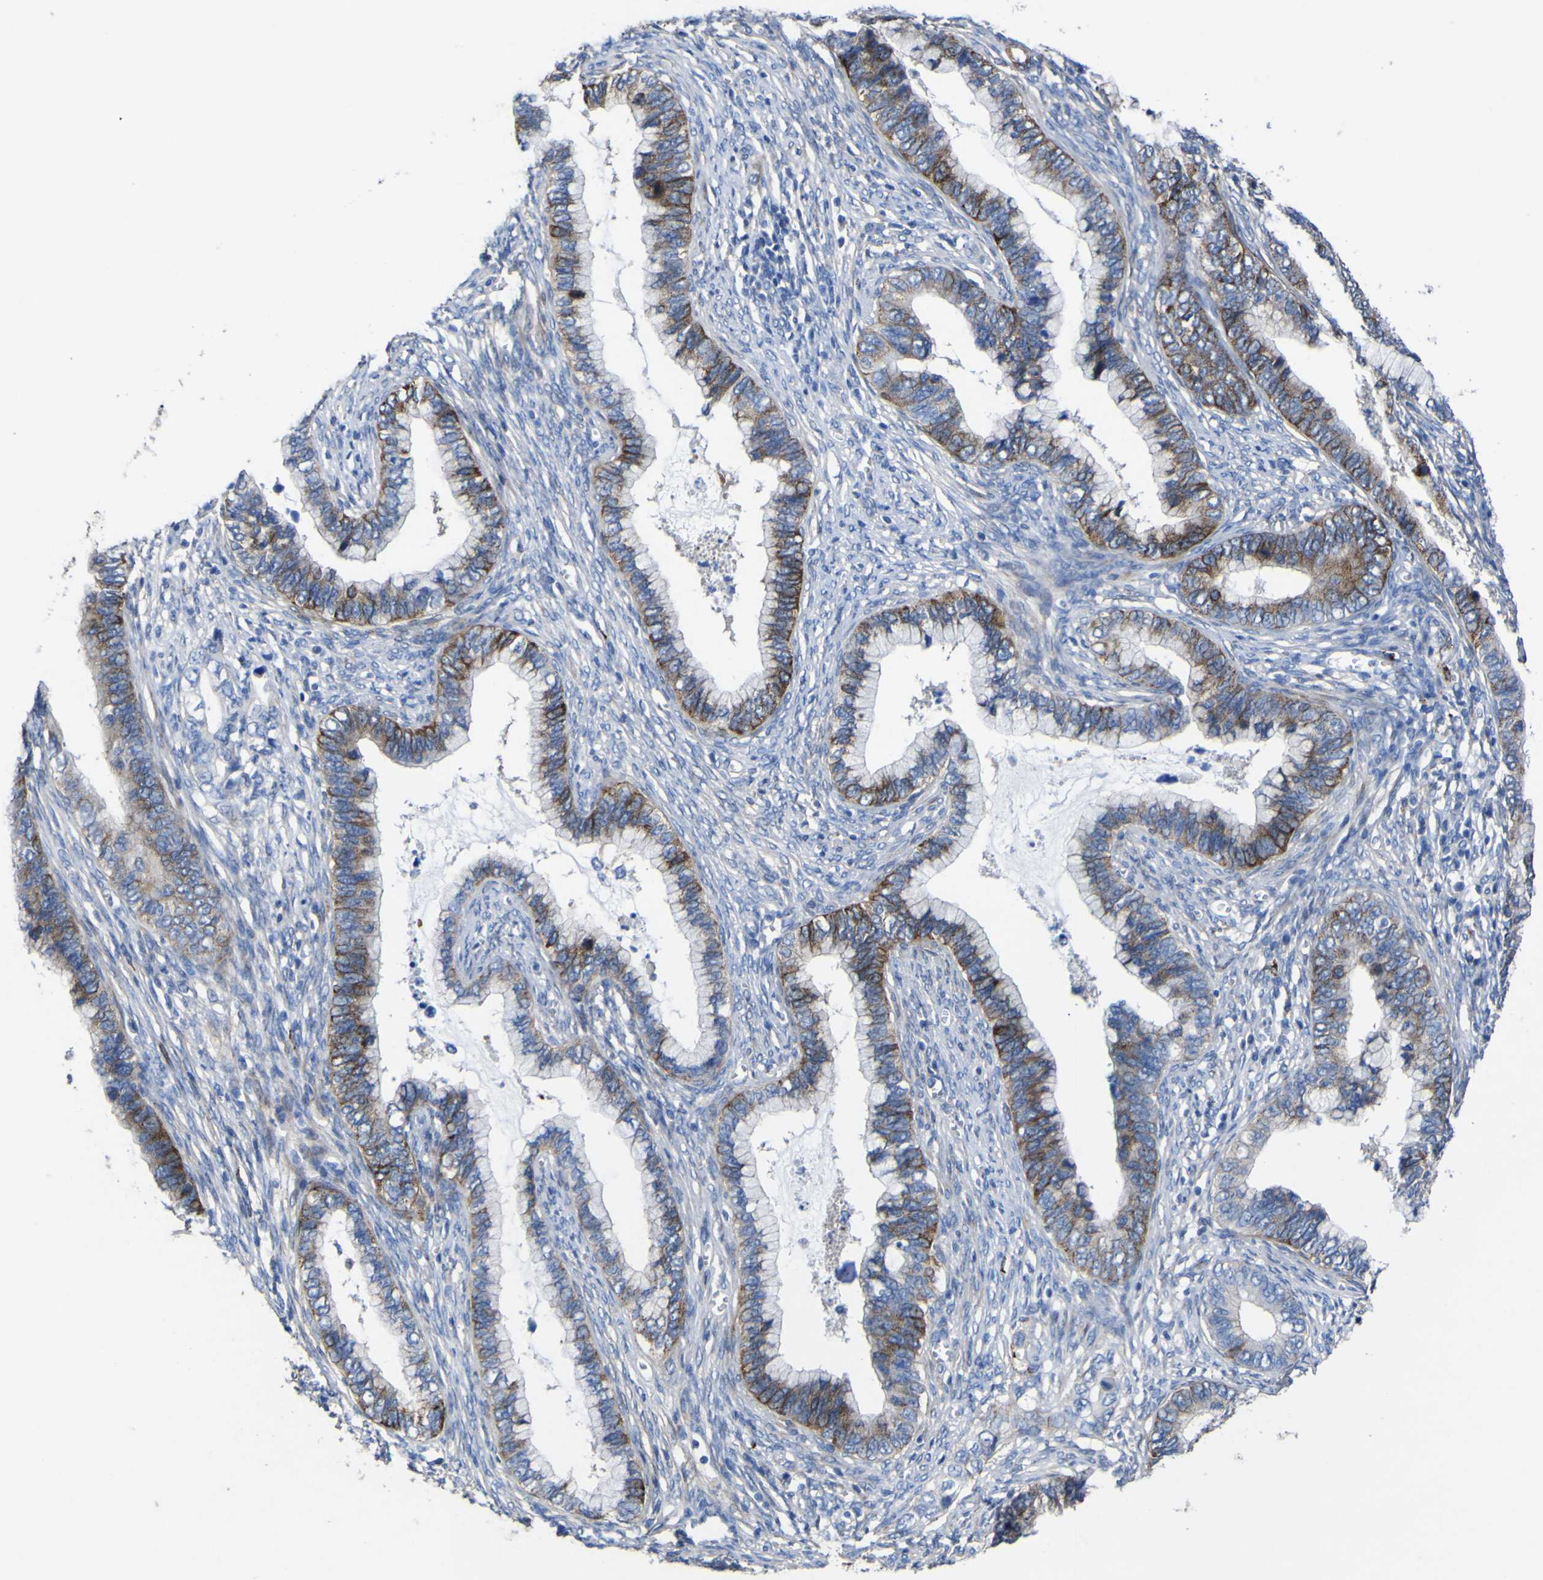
{"staining": {"intensity": "moderate", "quantity": ">75%", "location": "cytoplasmic/membranous"}, "tissue": "cervical cancer", "cell_type": "Tumor cells", "image_type": "cancer", "snomed": [{"axis": "morphology", "description": "Adenocarcinoma, NOS"}, {"axis": "topography", "description": "Cervix"}], "caption": "Moderate cytoplasmic/membranous protein expression is appreciated in approximately >75% of tumor cells in cervical adenocarcinoma.", "gene": "AGO4", "patient": {"sex": "female", "age": 44}}